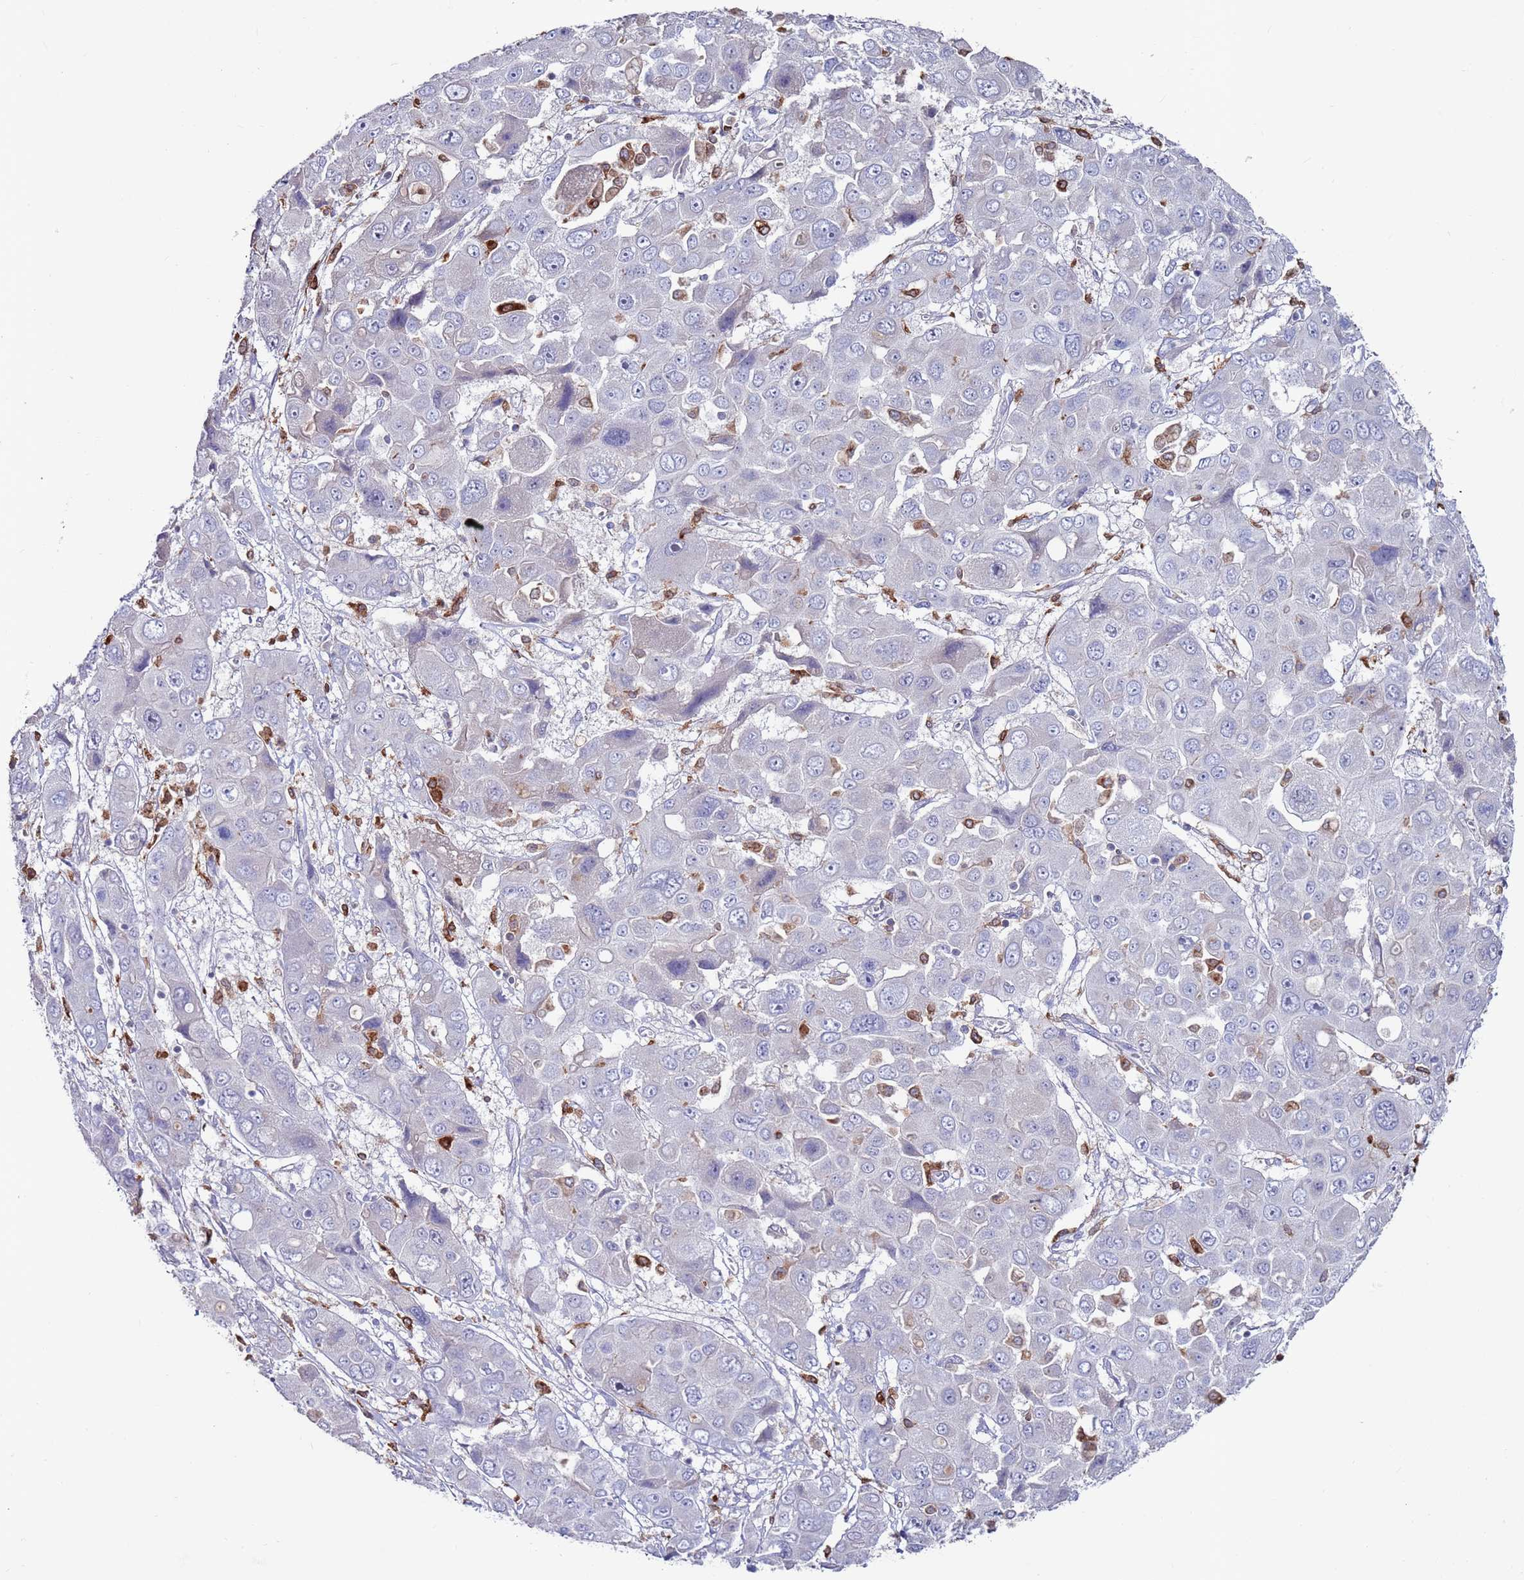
{"staining": {"intensity": "negative", "quantity": "none", "location": "none"}, "tissue": "liver cancer", "cell_type": "Tumor cells", "image_type": "cancer", "snomed": [{"axis": "morphology", "description": "Cholangiocarcinoma"}, {"axis": "topography", "description": "Liver"}], "caption": "The image exhibits no significant positivity in tumor cells of liver cholangiocarcinoma. The staining was performed using DAB (3,3'-diaminobenzidine) to visualize the protein expression in brown, while the nuclei were stained in blue with hematoxylin (Magnification: 20x).", "gene": "GREB1L", "patient": {"sex": "male", "age": 67}}